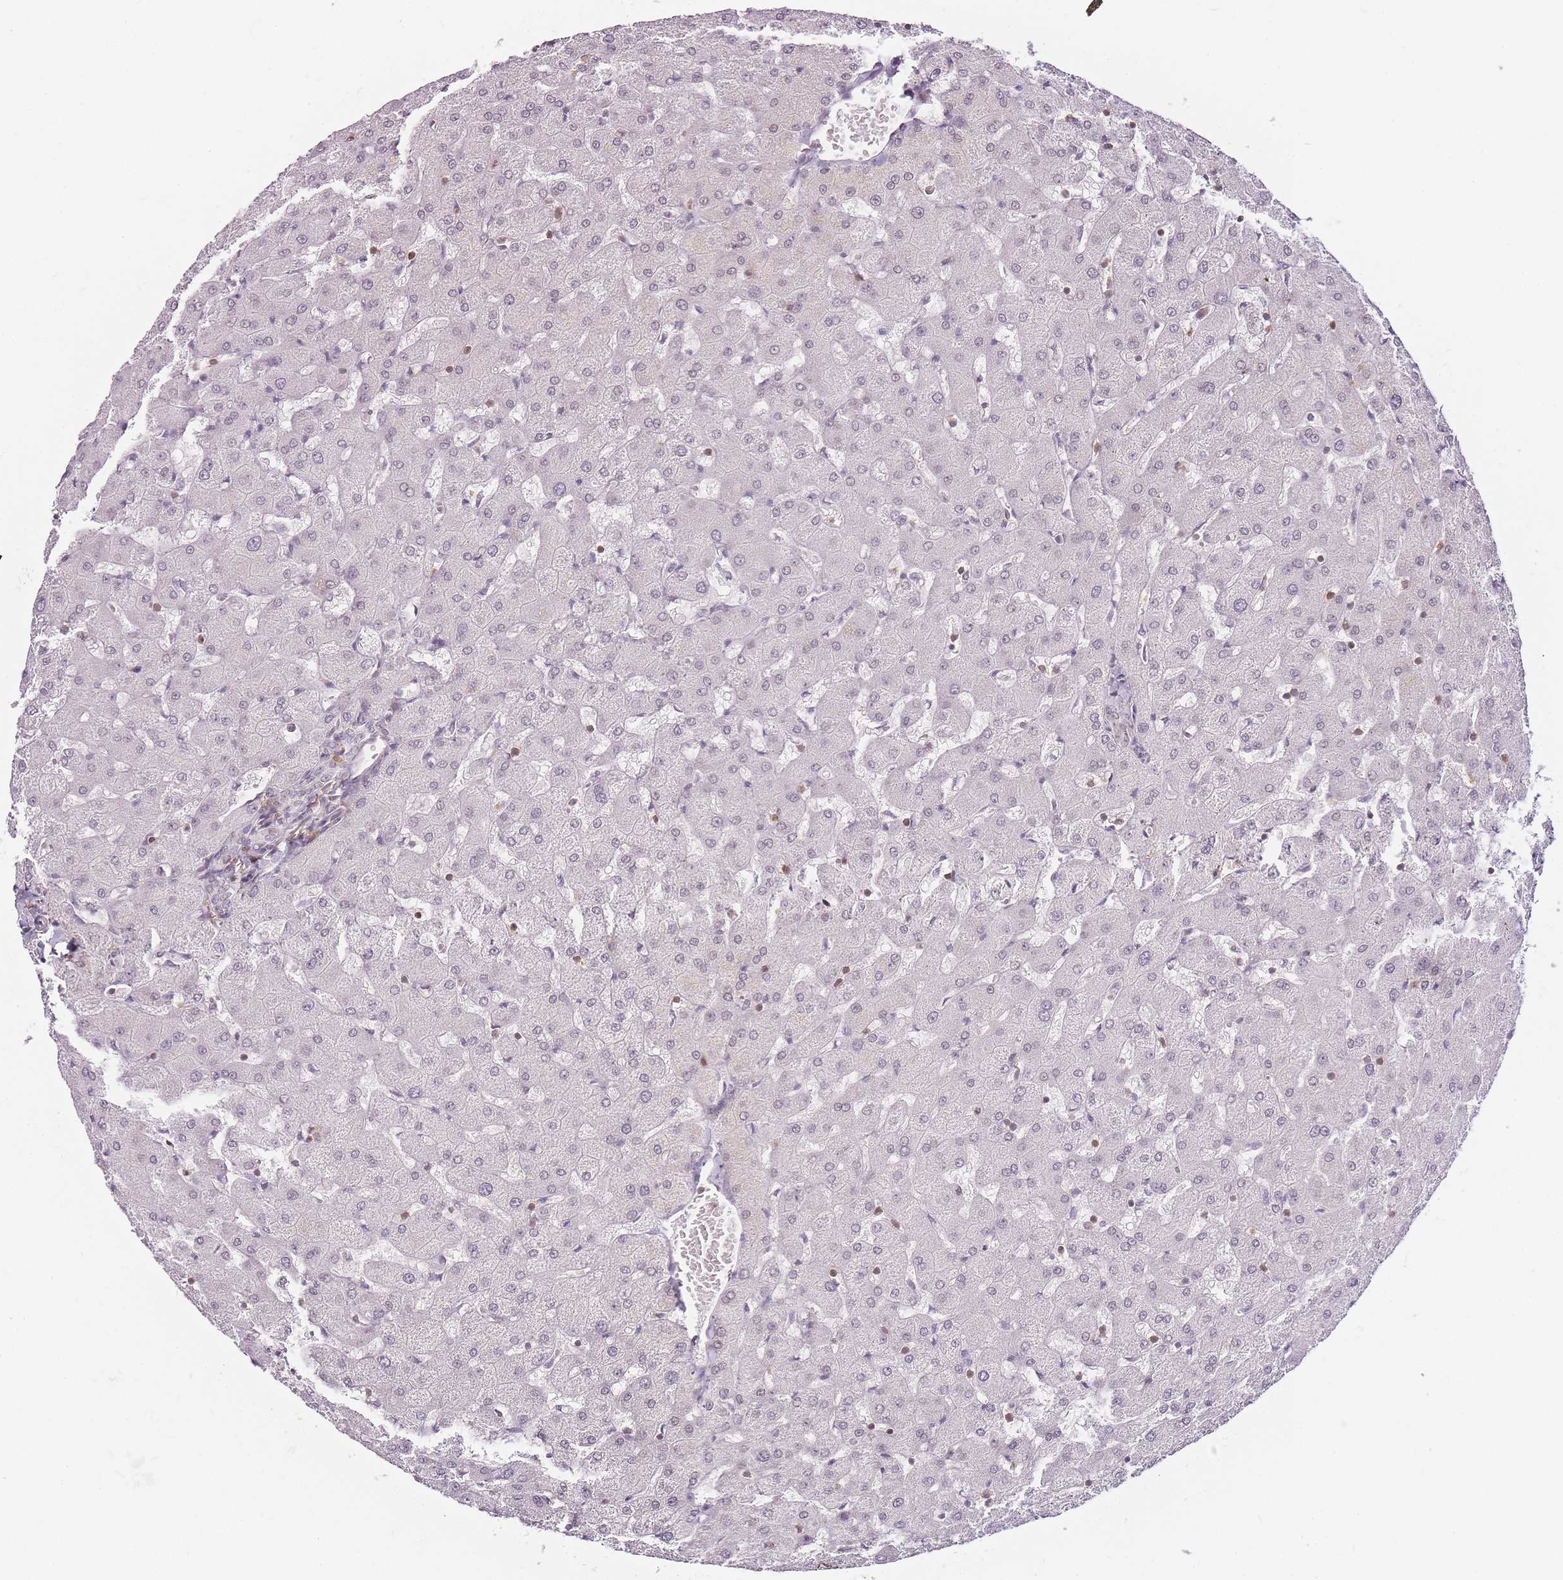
{"staining": {"intensity": "moderate", "quantity": "<25%", "location": "nuclear"}, "tissue": "liver", "cell_type": "Cholangiocytes", "image_type": "normal", "snomed": [{"axis": "morphology", "description": "Normal tissue, NOS"}, {"axis": "topography", "description": "Liver"}], "caption": "DAB (3,3'-diaminobenzidine) immunohistochemical staining of unremarkable human liver exhibits moderate nuclear protein staining in approximately <25% of cholangiocytes.", "gene": "JAKMIP1", "patient": {"sex": "female", "age": 63}}